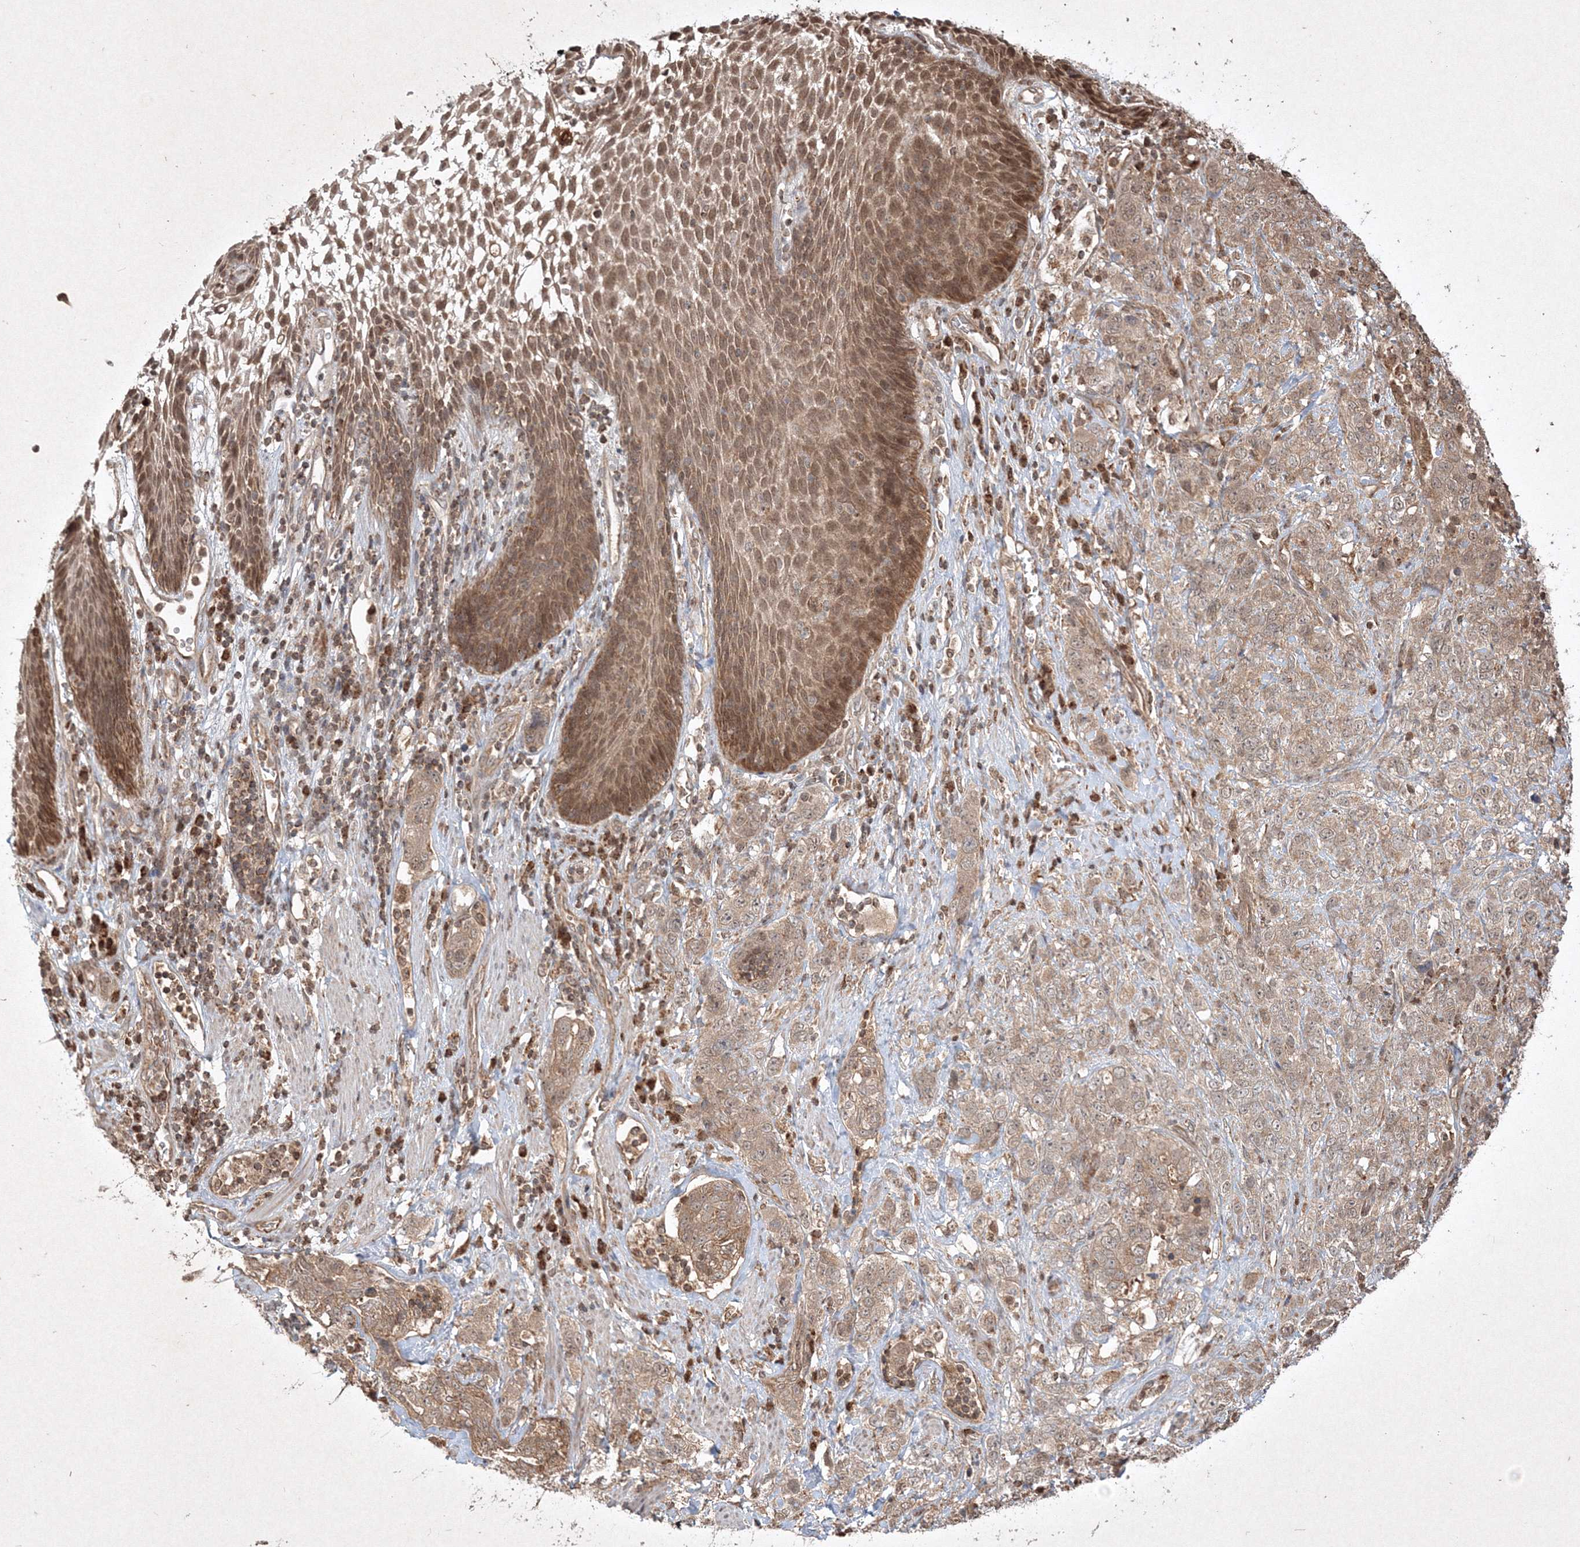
{"staining": {"intensity": "moderate", "quantity": ">75%", "location": "cytoplasmic/membranous"}, "tissue": "stomach cancer", "cell_type": "Tumor cells", "image_type": "cancer", "snomed": [{"axis": "morphology", "description": "Adenocarcinoma, NOS"}, {"axis": "topography", "description": "Stomach"}], "caption": "This image demonstrates immunohistochemistry staining of stomach cancer, with medium moderate cytoplasmic/membranous staining in about >75% of tumor cells.", "gene": "PLTP", "patient": {"sex": "male", "age": 48}}